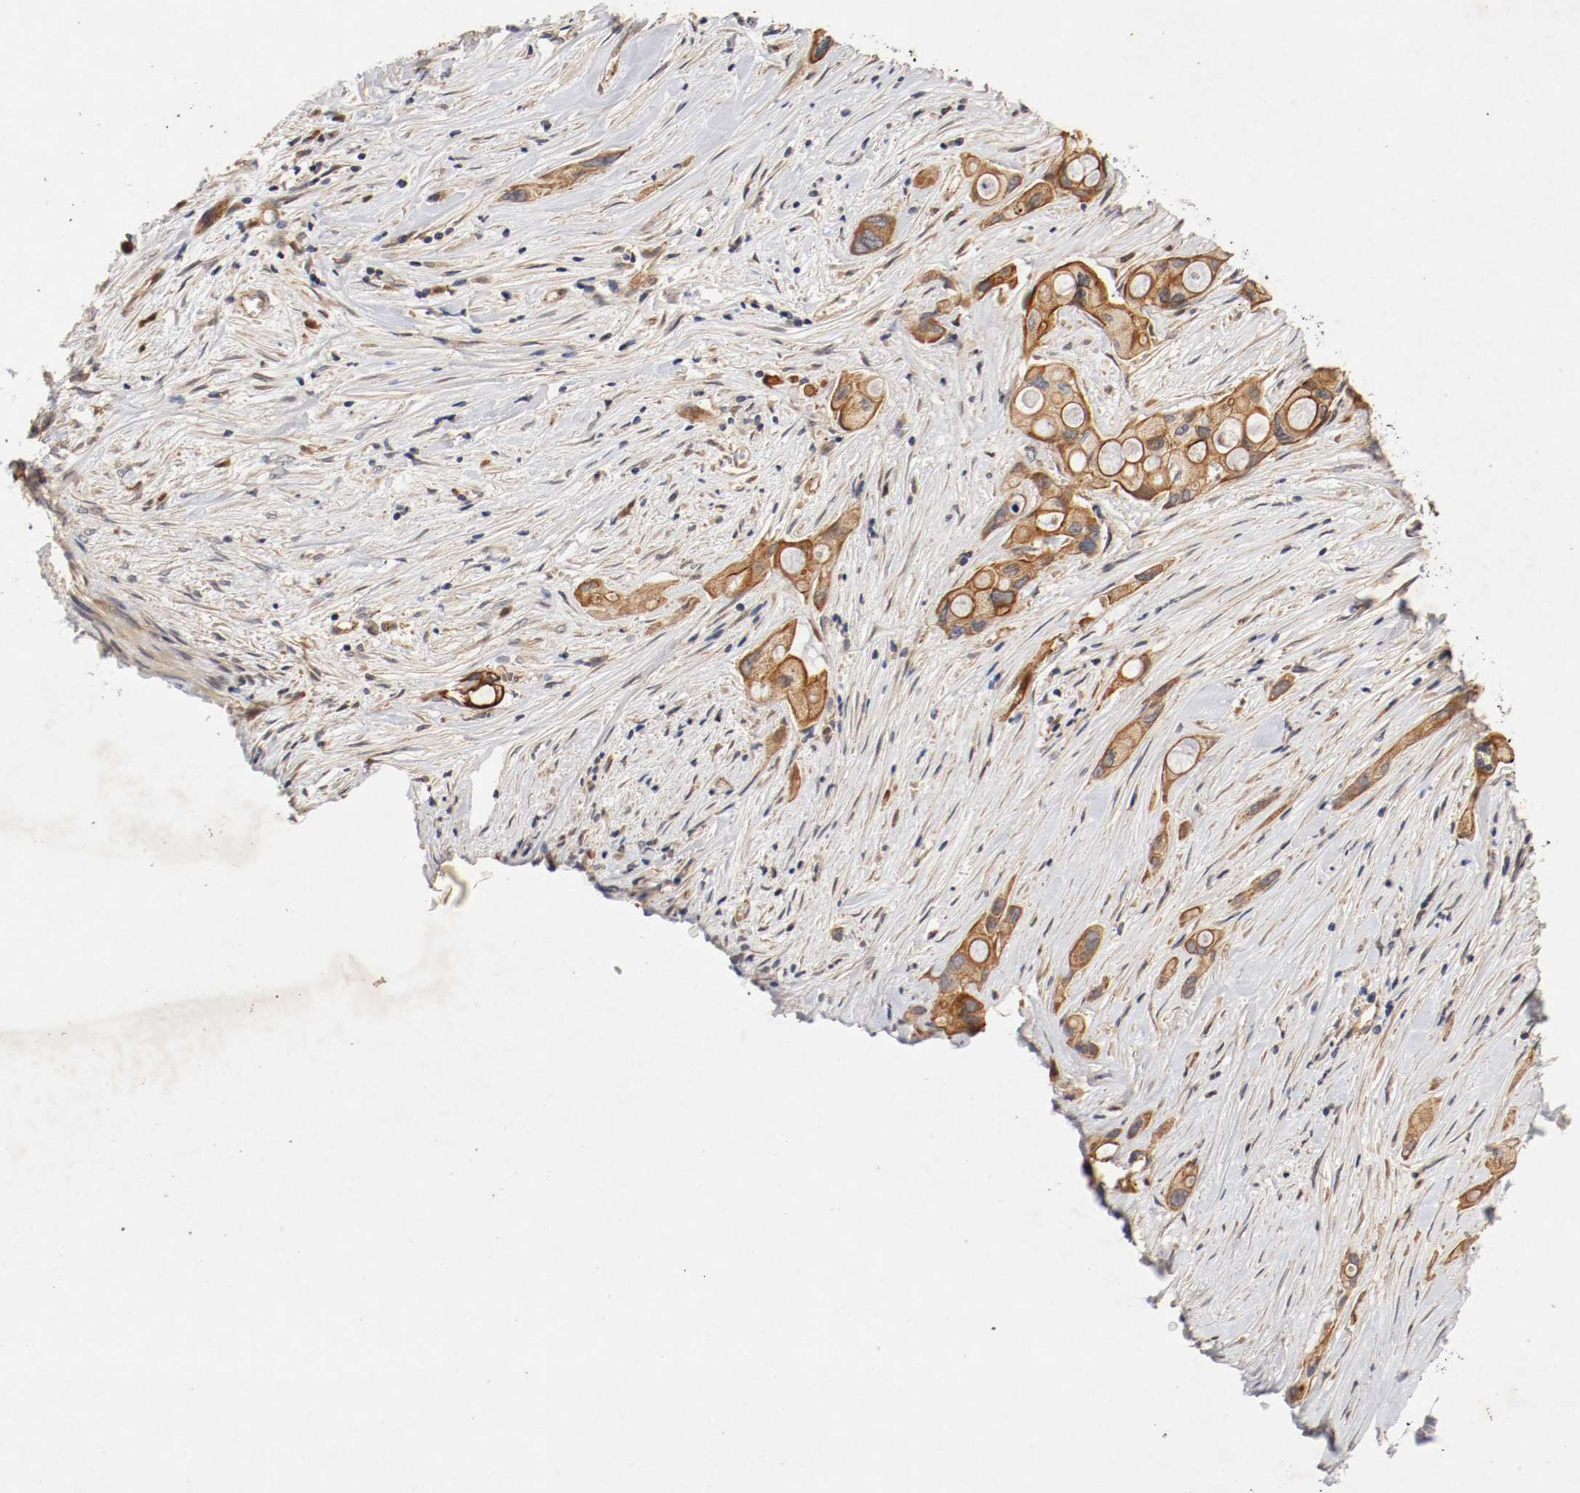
{"staining": {"intensity": "strong", "quantity": ">75%", "location": "cytoplasmic/membranous"}, "tissue": "pancreatic cancer", "cell_type": "Tumor cells", "image_type": "cancer", "snomed": [{"axis": "morphology", "description": "Adenocarcinoma, NOS"}, {"axis": "topography", "description": "Pancreas"}], "caption": "Pancreatic adenocarcinoma was stained to show a protein in brown. There is high levels of strong cytoplasmic/membranous staining in approximately >75% of tumor cells.", "gene": "TYK2", "patient": {"sex": "female", "age": 59}}